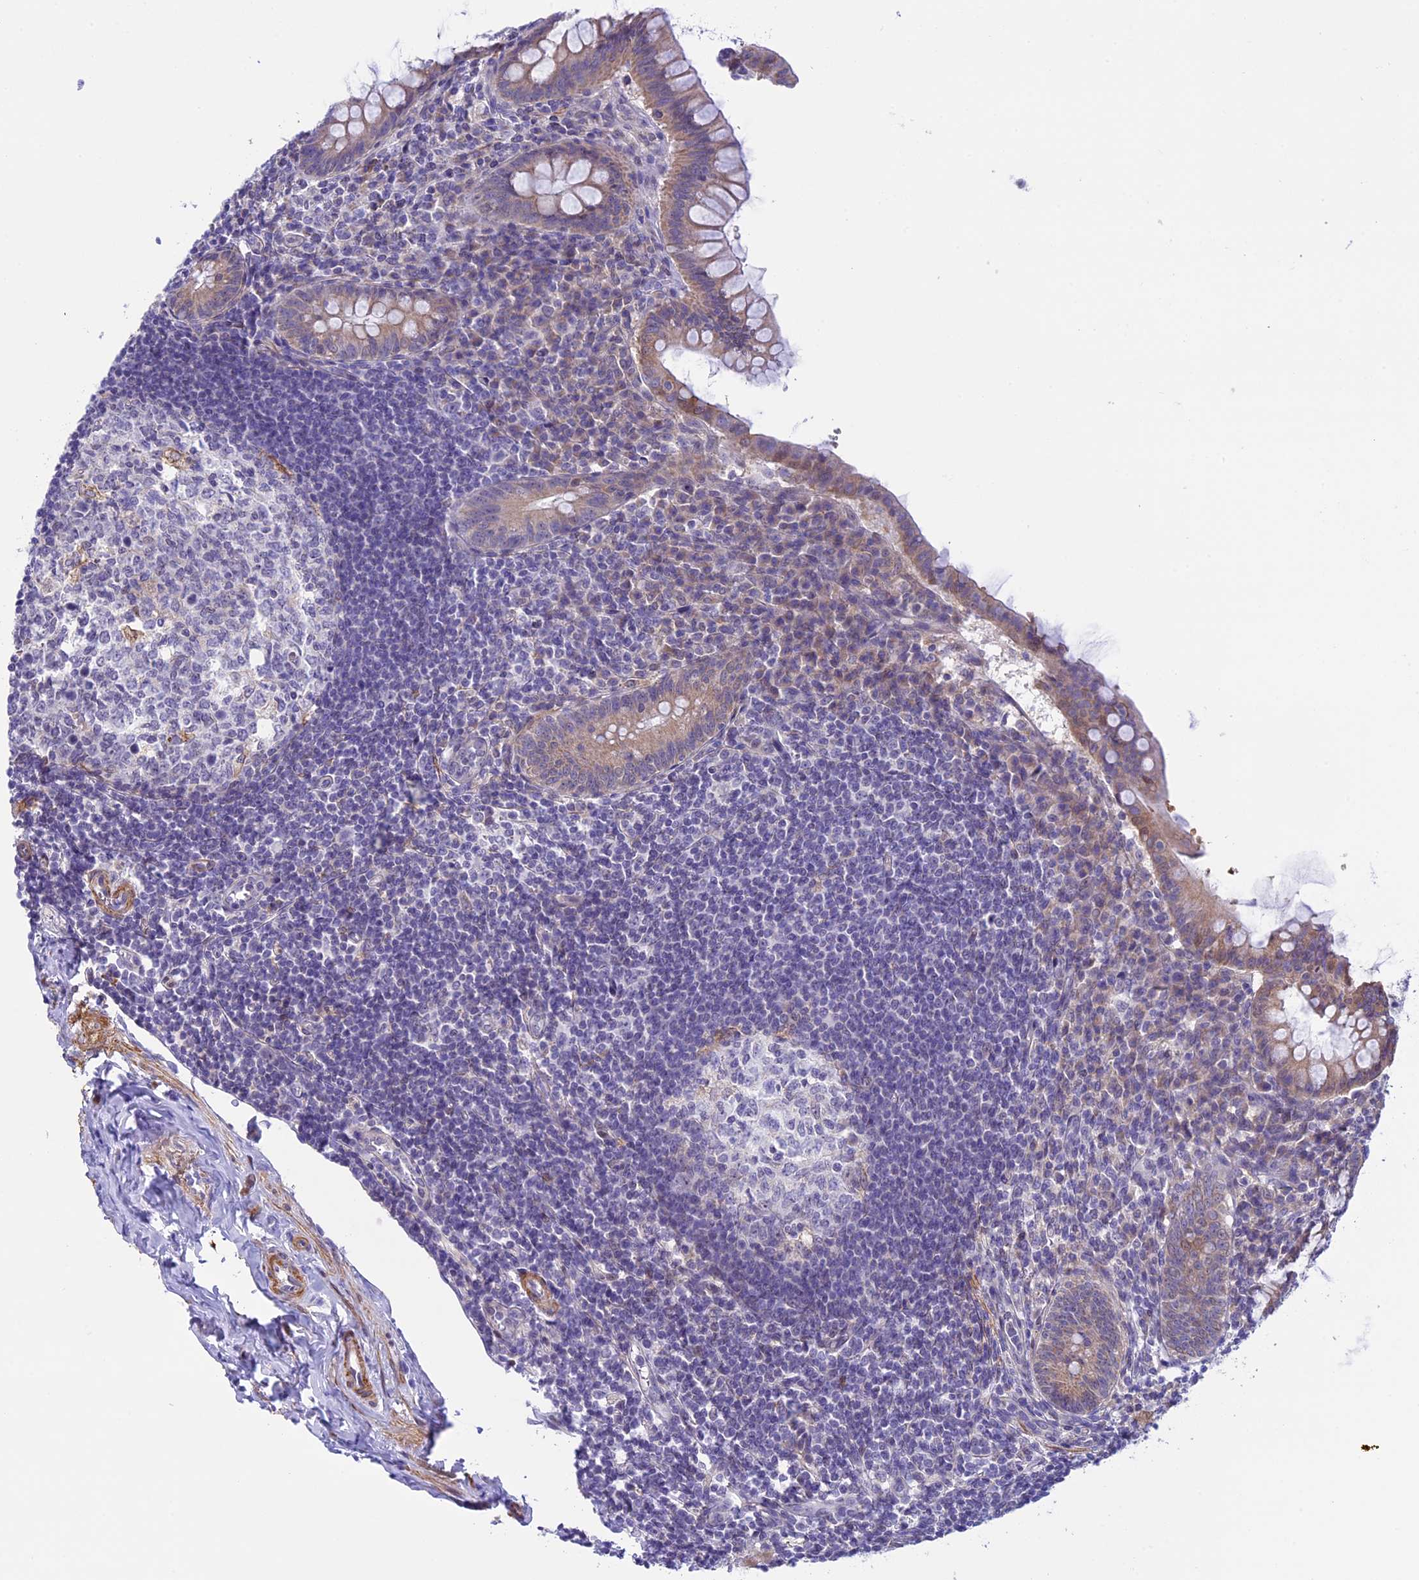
{"staining": {"intensity": "weak", "quantity": "25%-75%", "location": "cytoplasmic/membranous"}, "tissue": "appendix", "cell_type": "Glandular cells", "image_type": "normal", "snomed": [{"axis": "morphology", "description": "Normal tissue, NOS"}, {"axis": "topography", "description": "Appendix"}], "caption": "Immunohistochemical staining of unremarkable human appendix reveals 25%-75% levels of weak cytoplasmic/membranous protein positivity in approximately 25%-75% of glandular cells.", "gene": "IGSF6", "patient": {"sex": "female", "age": 33}}